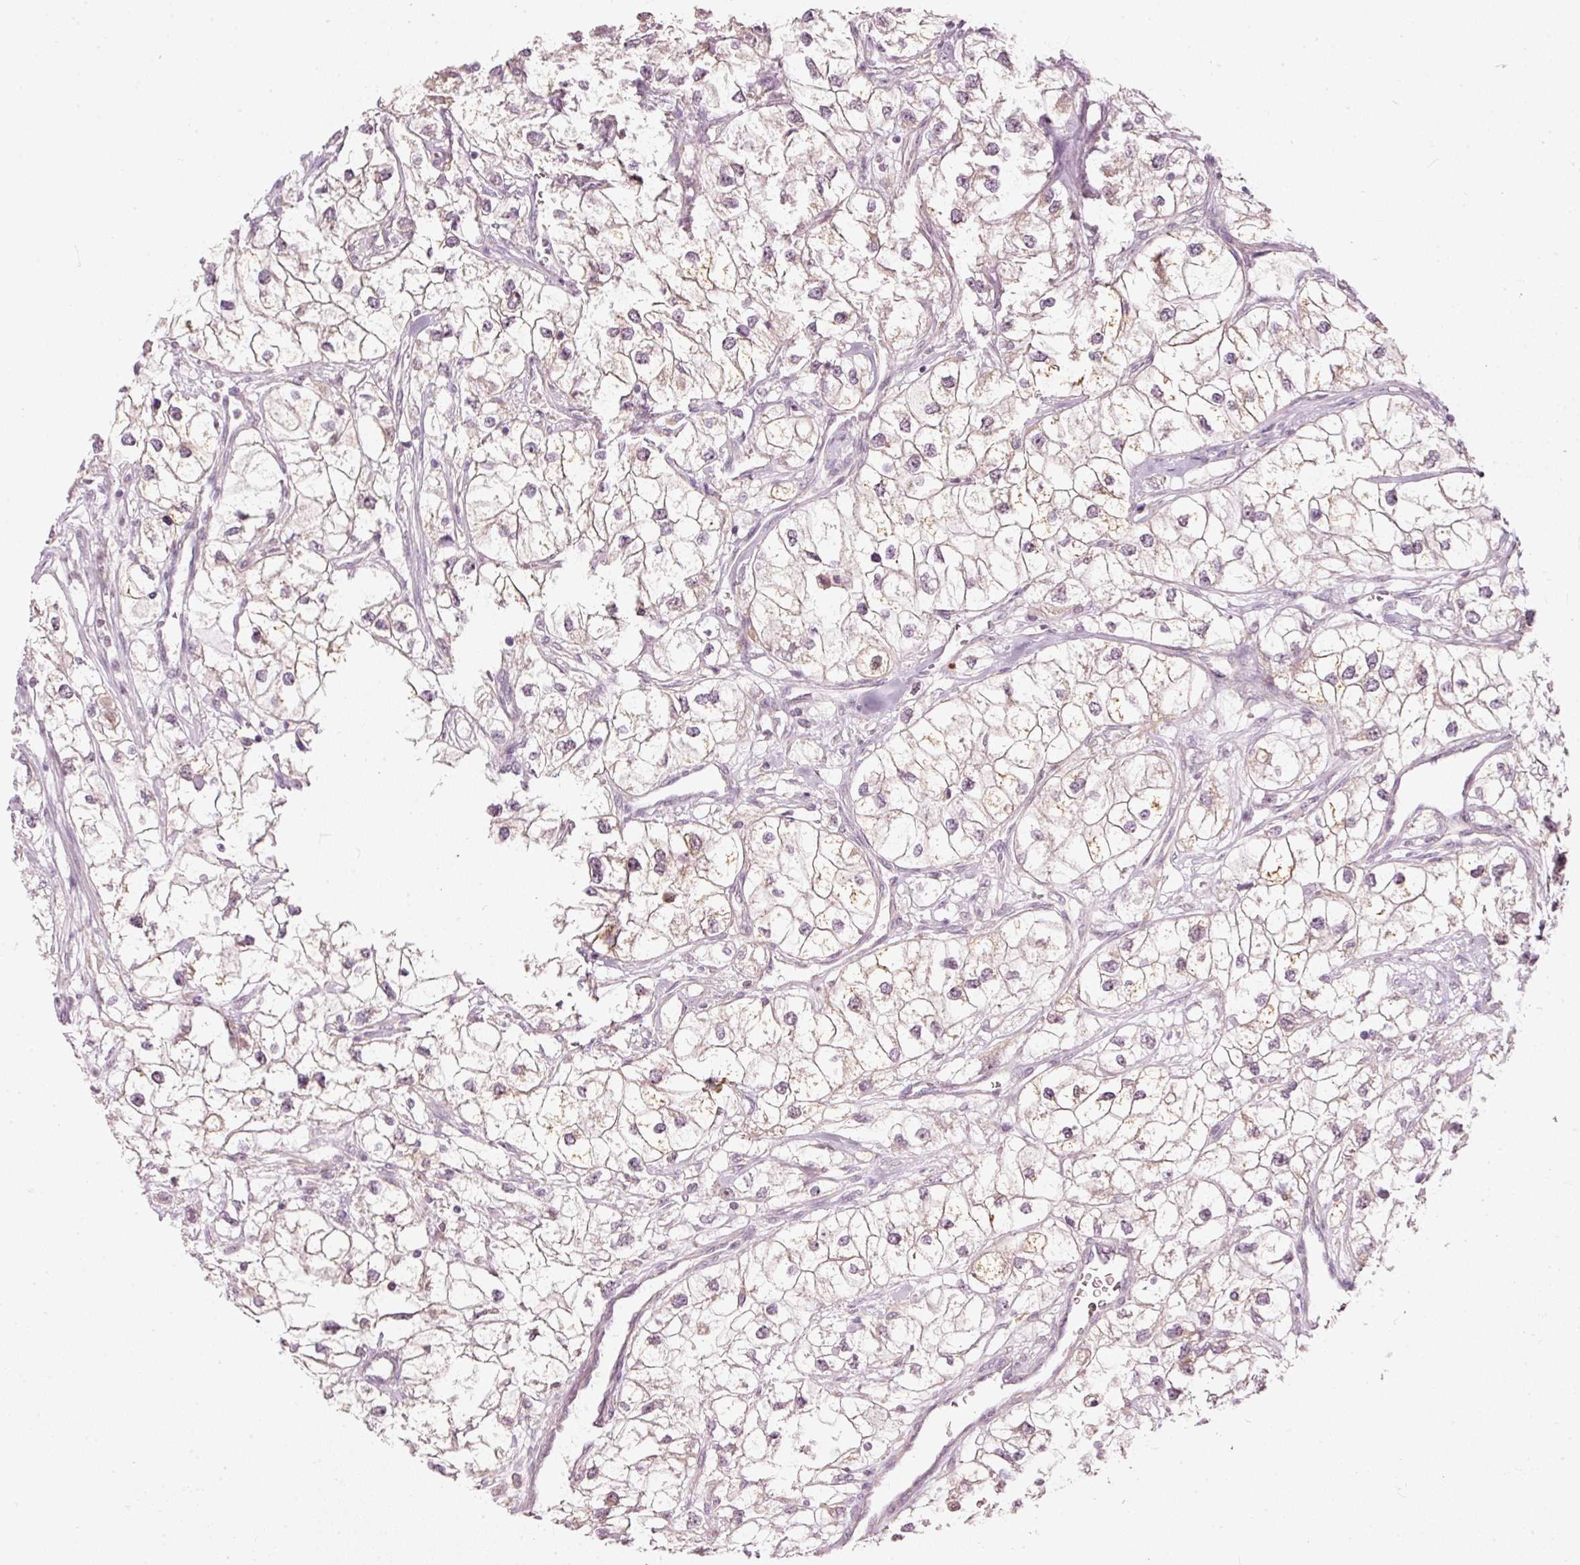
{"staining": {"intensity": "weak", "quantity": "25%-75%", "location": "cytoplasmic/membranous"}, "tissue": "renal cancer", "cell_type": "Tumor cells", "image_type": "cancer", "snomed": [{"axis": "morphology", "description": "Adenocarcinoma, NOS"}, {"axis": "topography", "description": "Kidney"}], "caption": "Protein staining exhibits weak cytoplasmic/membranous expression in about 25%-75% of tumor cells in renal adenocarcinoma.", "gene": "CDC20B", "patient": {"sex": "male", "age": 59}}